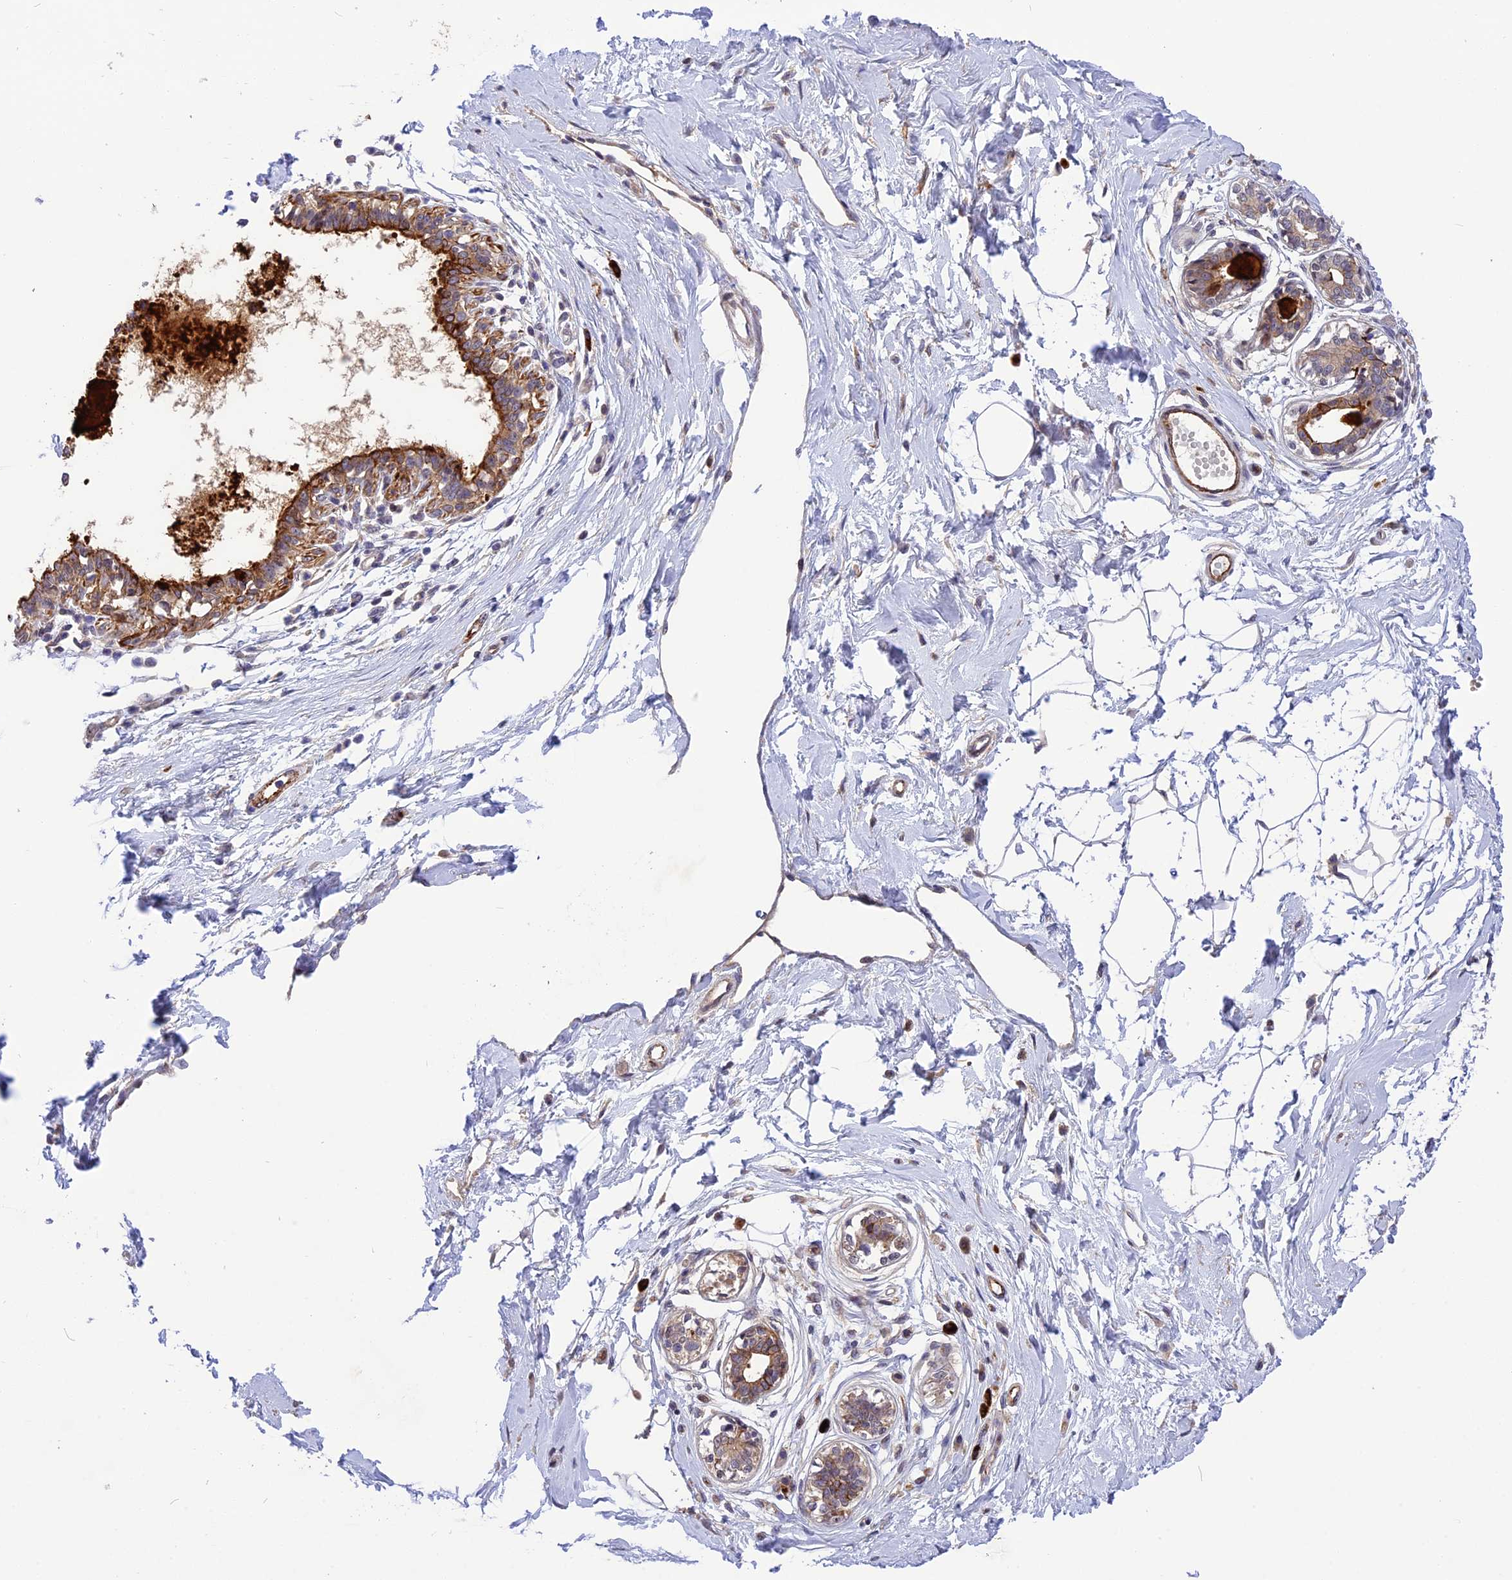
{"staining": {"intensity": "negative", "quantity": "none", "location": "none"}, "tissue": "breast", "cell_type": "Adipocytes", "image_type": "normal", "snomed": [{"axis": "morphology", "description": "Normal tissue, NOS"}, {"axis": "topography", "description": "Breast"}], "caption": "DAB immunohistochemical staining of benign human breast reveals no significant expression in adipocytes. Brightfield microscopy of immunohistochemistry stained with DAB (3,3'-diaminobenzidine) (brown) and hematoxylin (blue), captured at high magnification.", "gene": "MFSD2A", "patient": {"sex": "female", "age": 45}}